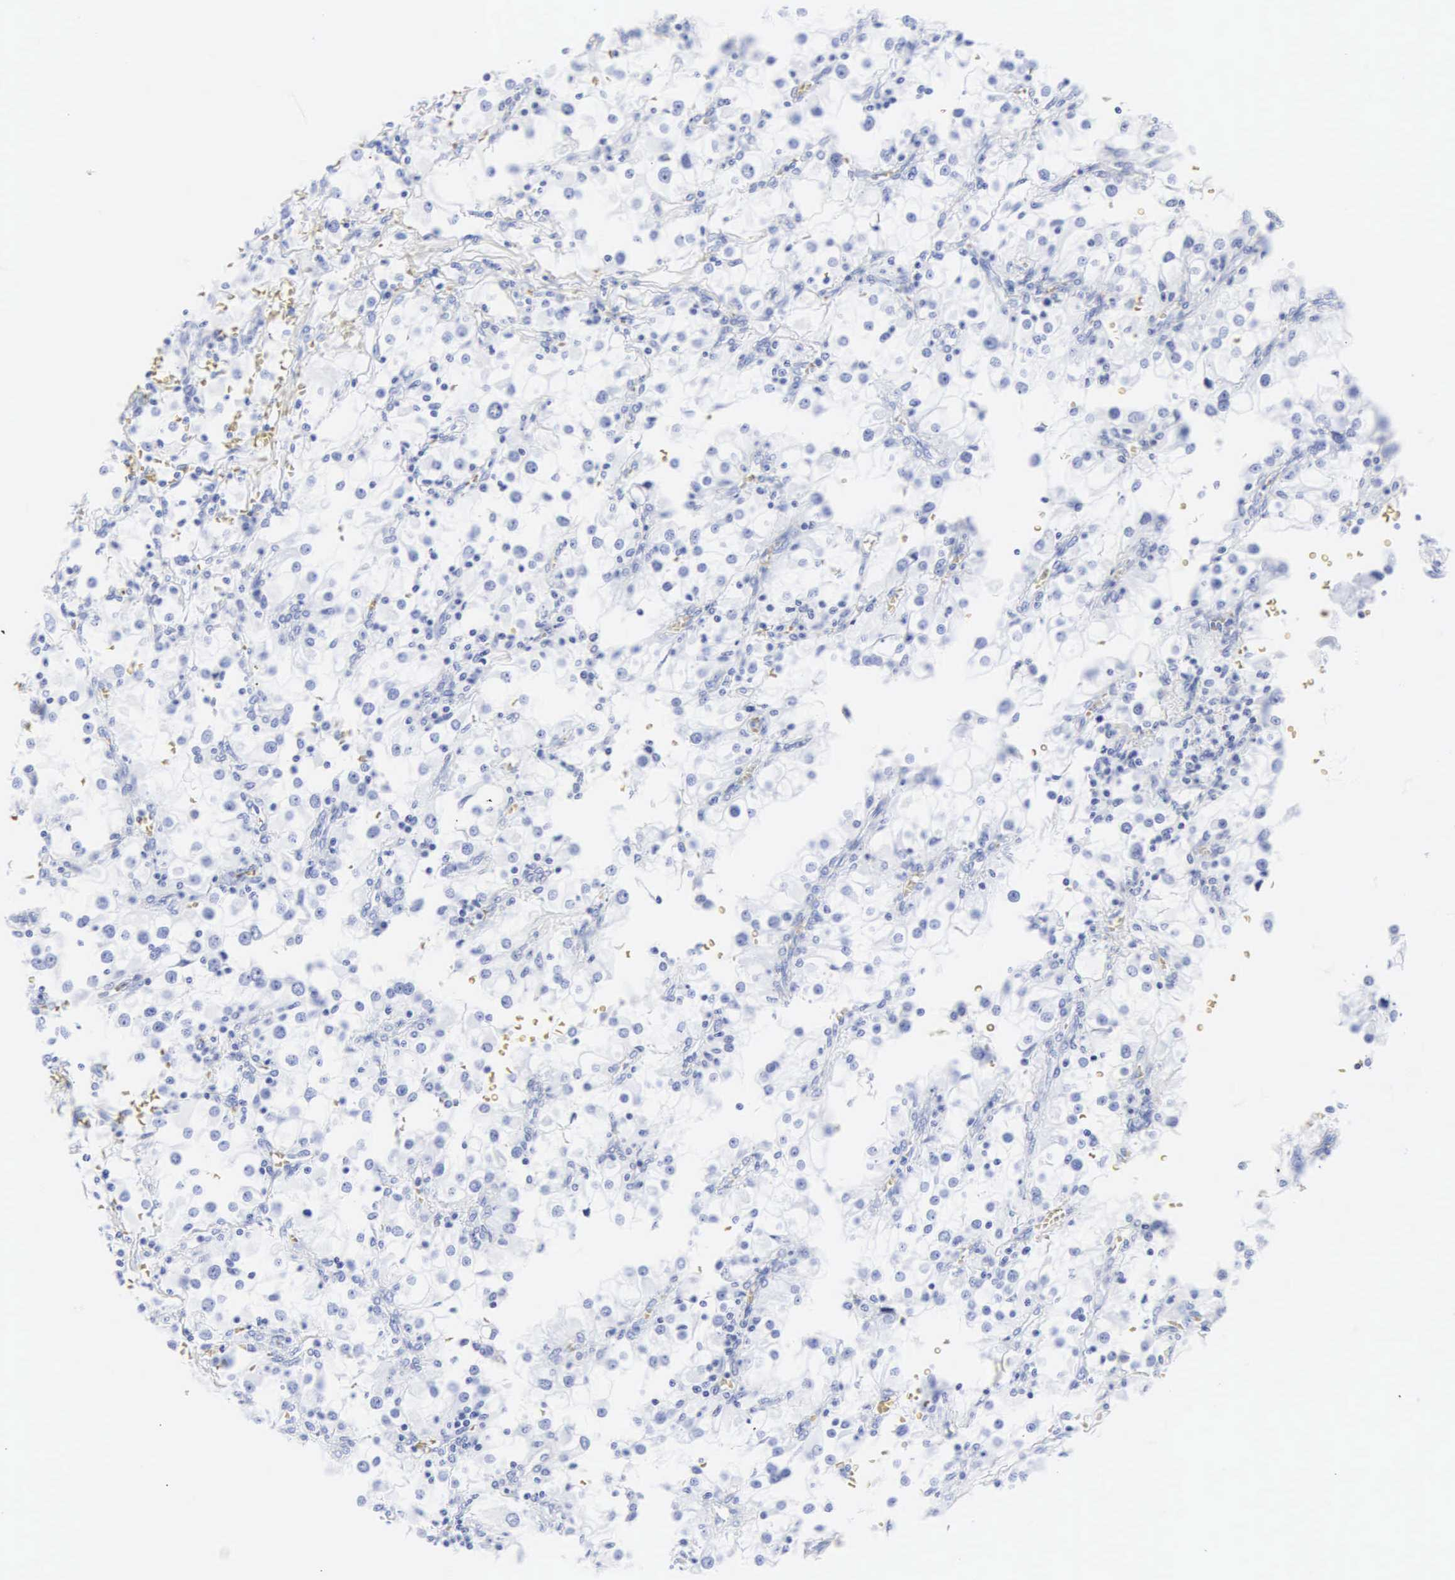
{"staining": {"intensity": "negative", "quantity": "none", "location": "none"}, "tissue": "renal cancer", "cell_type": "Tumor cells", "image_type": "cancer", "snomed": [{"axis": "morphology", "description": "Adenocarcinoma, NOS"}, {"axis": "topography", "description": "Kidney"}], "caption": "IHC micrograph of neoplastic tissue: human adenocarcinoma (renal) stained with DAB displays no significant protein positivity in tumor cells.", "gene": "CGB3", "patient": {"sex": "female", "age": 52}}